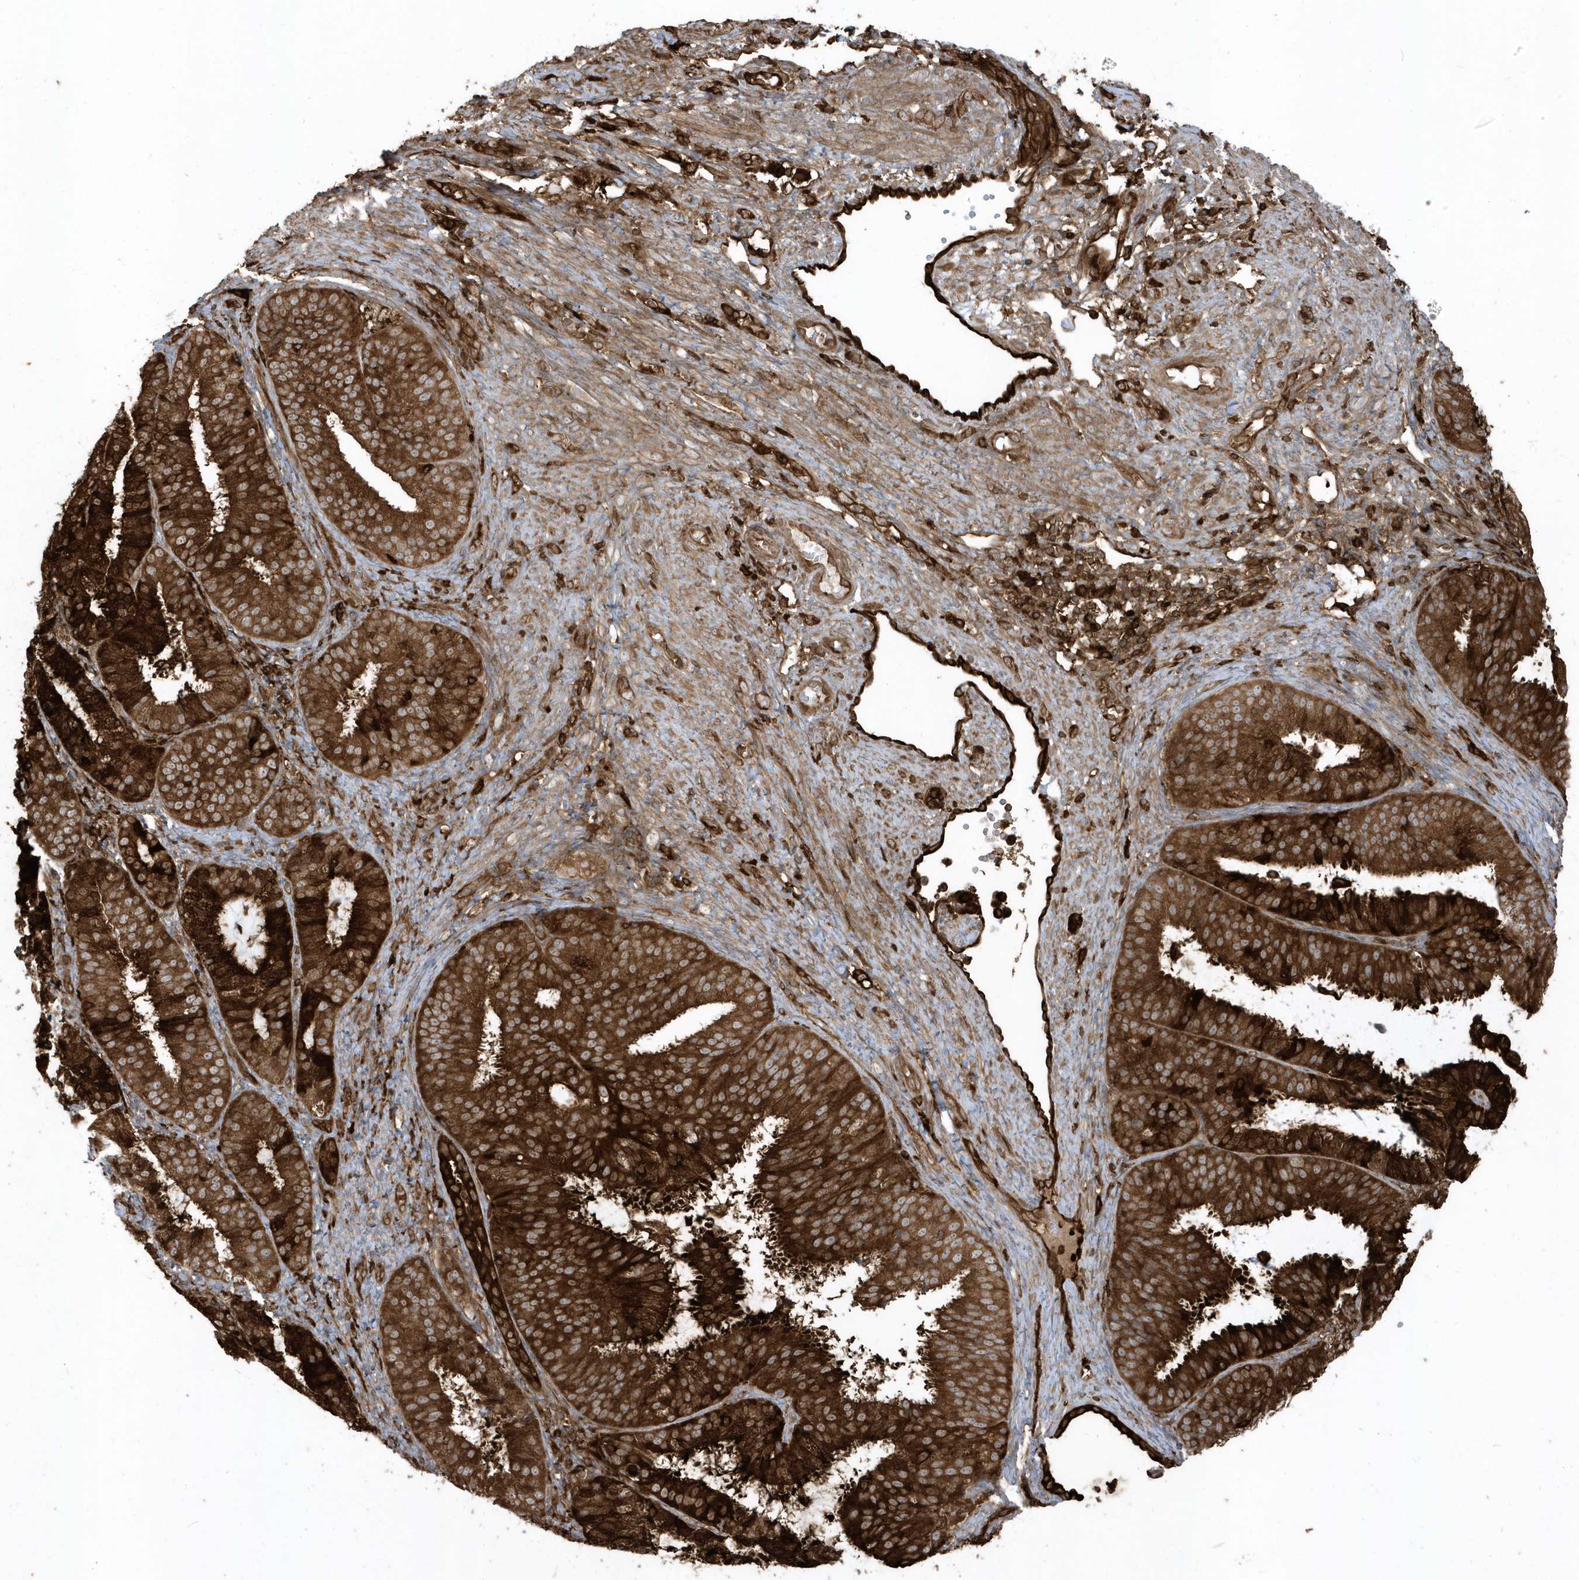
{"staining": {"intensity": "strong", "quantity": ">75%", "location": "cytoplasmic/membranous"}, "tissue": "endometrial cancer", "cell_type": "Tumor cells", "image_type": "cancer", "snomed": [{"axis": "morphology", "description": "Adenocarcinoma, NOS"}, {"axis": "topography", "description": "Endometrium"}], "caption": "Strong cytoplasmic/membranous positivity is identified in approximately >75% of tumor cells in endometrial adenocarcinoma.", "gene": "CLCN6", "patient": {"sex": "female", "age": 51}}